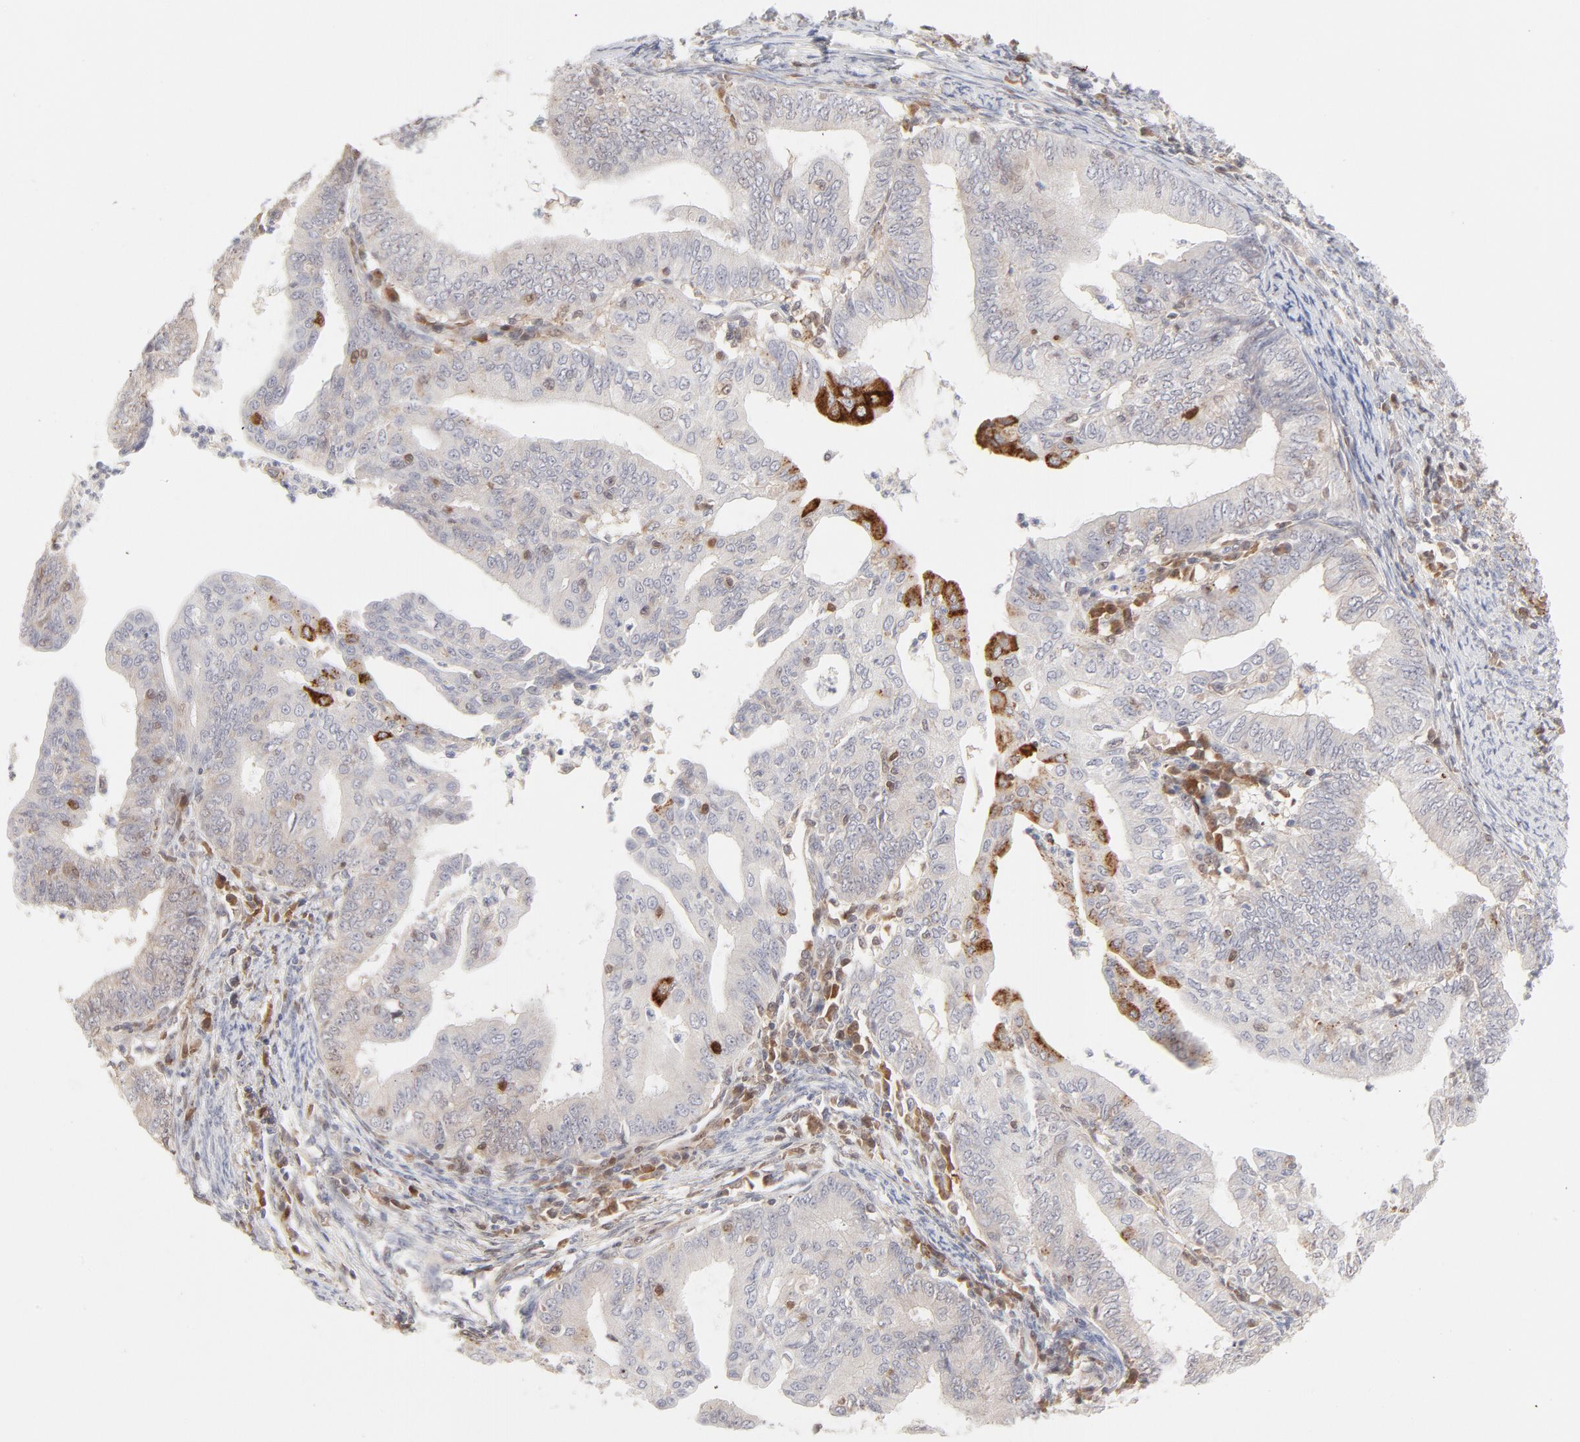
{"staining": {"intensity": "negative", "quantity": "none", "location": "none"}, "tissue": "endometrial cancer", "cell_type": "Tumor cells", "image_type": "cancer", "snomed": [{"axis": "morphology", "description": "Adenocarcinoma, NOS"}, {"axis": "topography", "description": "Endometrium"}], "caption": "An image of adenocarcinoma (endometrial) stained for a protein reveals no brown staining in tumor cells.", "gene": "CDK6", "patient": {"sex": "female", "age": 66}}